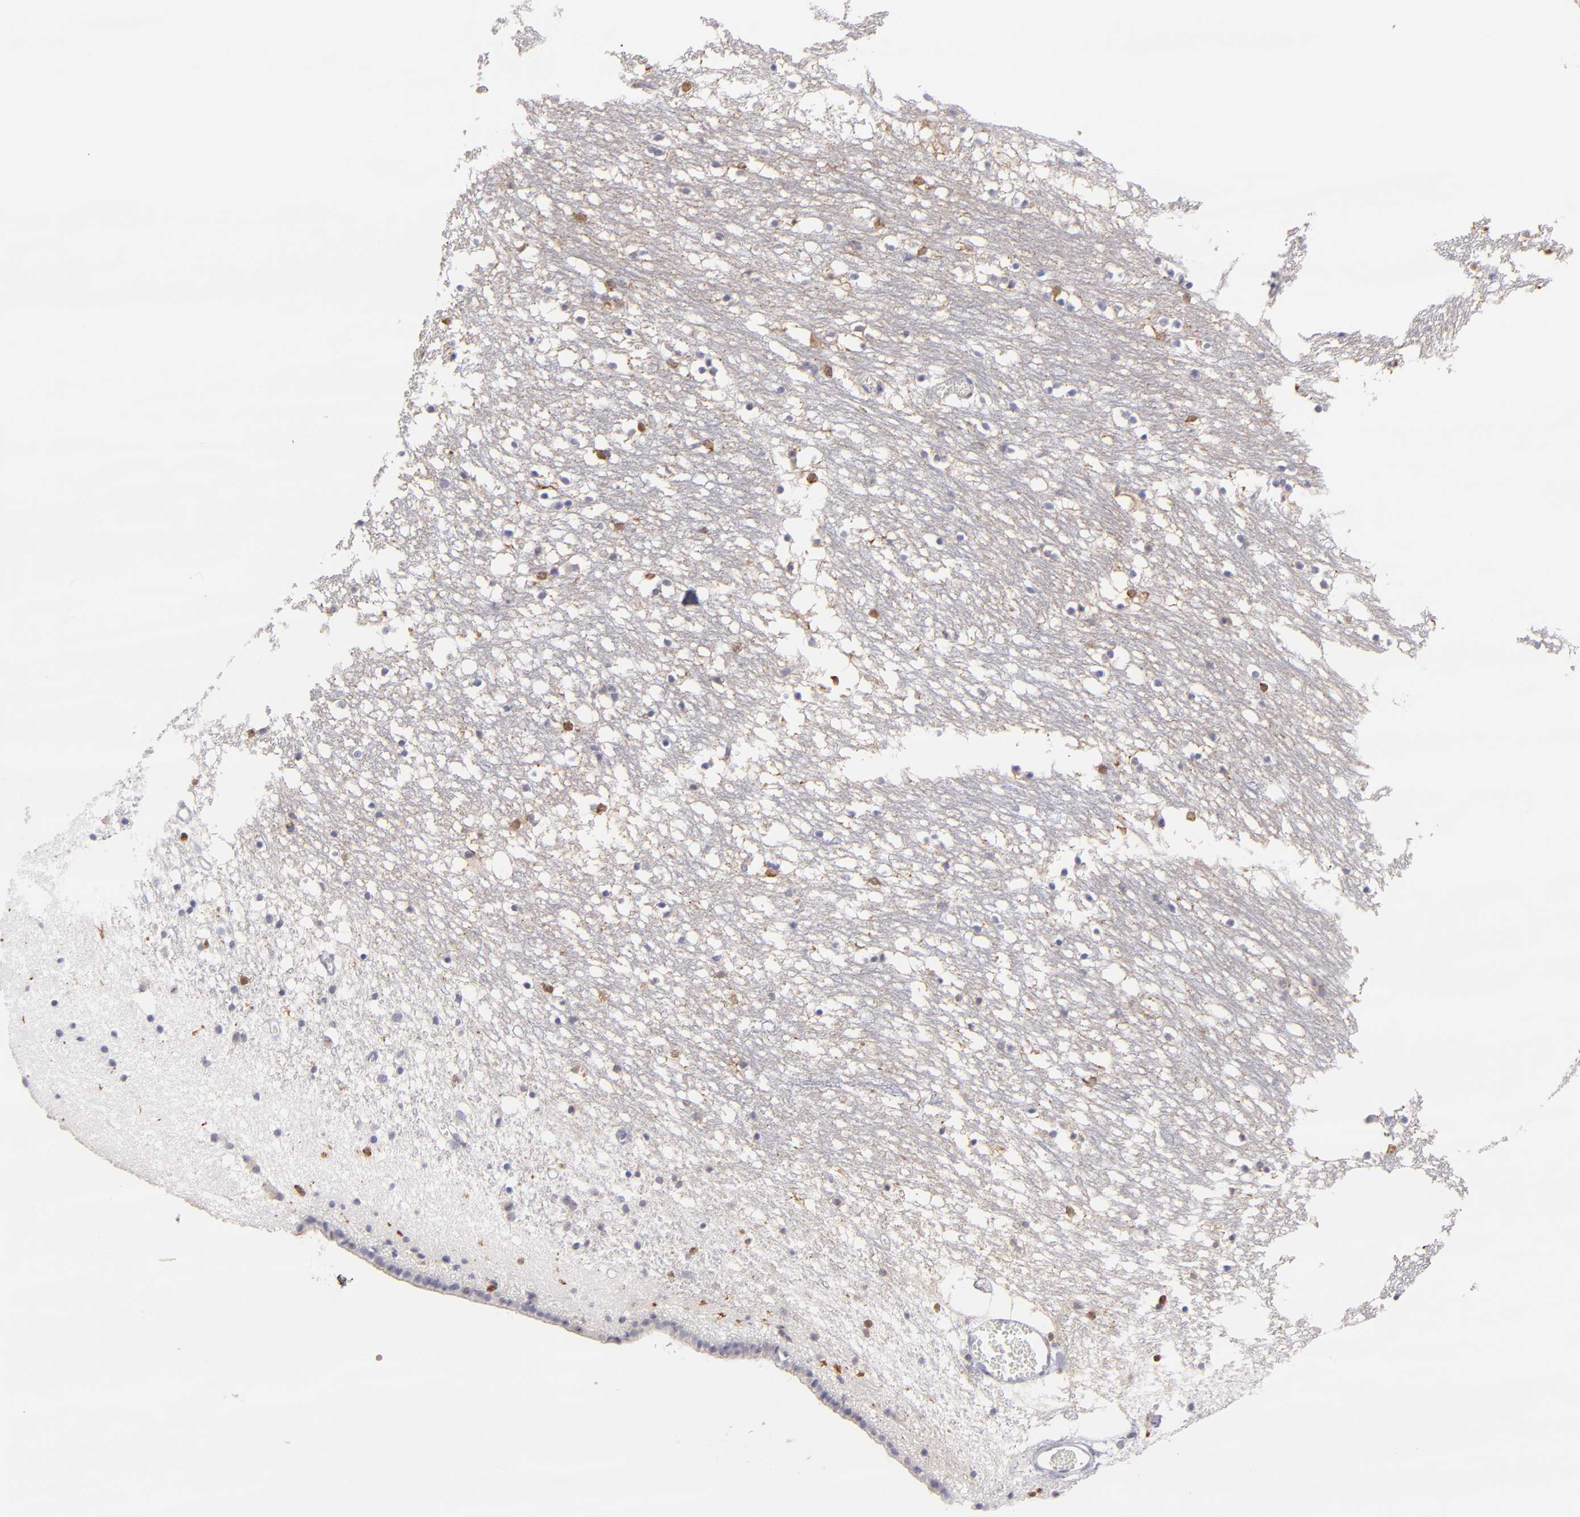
{"staining": {"intensity": "weak", "quantity": "<25%", "location": "cytoplasmic/membranous"}, "tissue": "caudate", "cell_type": "Glial cells", "image_type": "normal", "snomed": [{"axis": "morphology", "description": "Normal tissue, NOS"}, {"axis": "topography", "description": "Lateral ventricle wall"}], "caption": "The photomicrograph exhibits no significant expression in glial cells of caudate.", "gene": "PRKCD", "patient": {"sex": "male", "age": 45}}